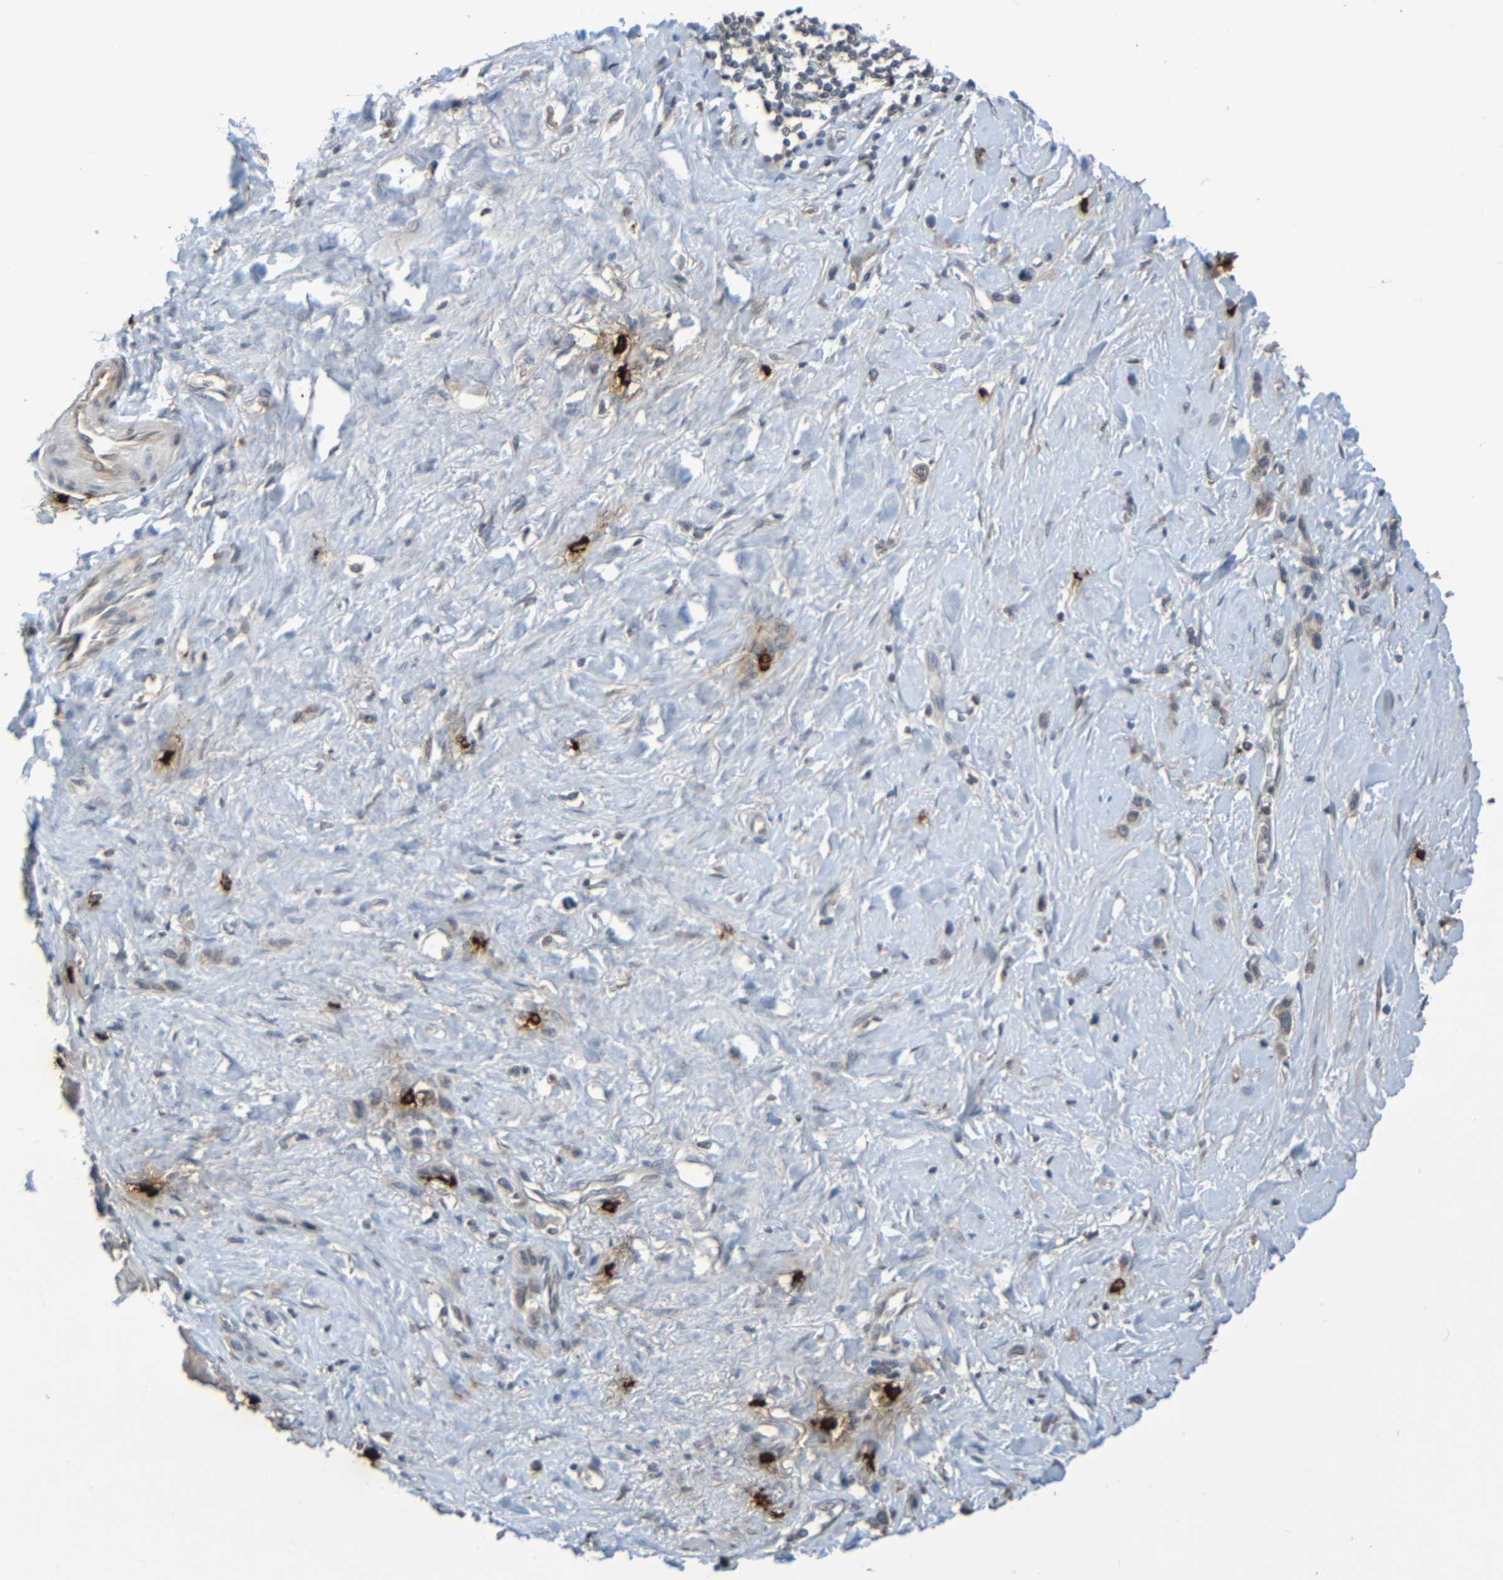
{"staining": {"intensity": "negative", "quantity": "none", "location": "none"}, "tissue": "stomach cancer", "cell_type": "Tumor cells", "image_type": "cancer", "snomed": [{"axis": "morphology", "description": "Normal tissue, NOS"}, {"axis": "morphology", "description": "Adenocarcinoma, NOS"}, {"axis": "morphology", "description": "Adenocarcinoma, High grade"}, {"axis": "topography", "description": "Stomach, upper"}, {"axis": "topography", "description": "Stomach"}], "caption": "Human stomach adenocarcinoma stained for a protein using immunohistochemistry reveals no expression in tumor cells.", "gene": "C3AR1", "patient": {"sex": "female", "age": 65}}